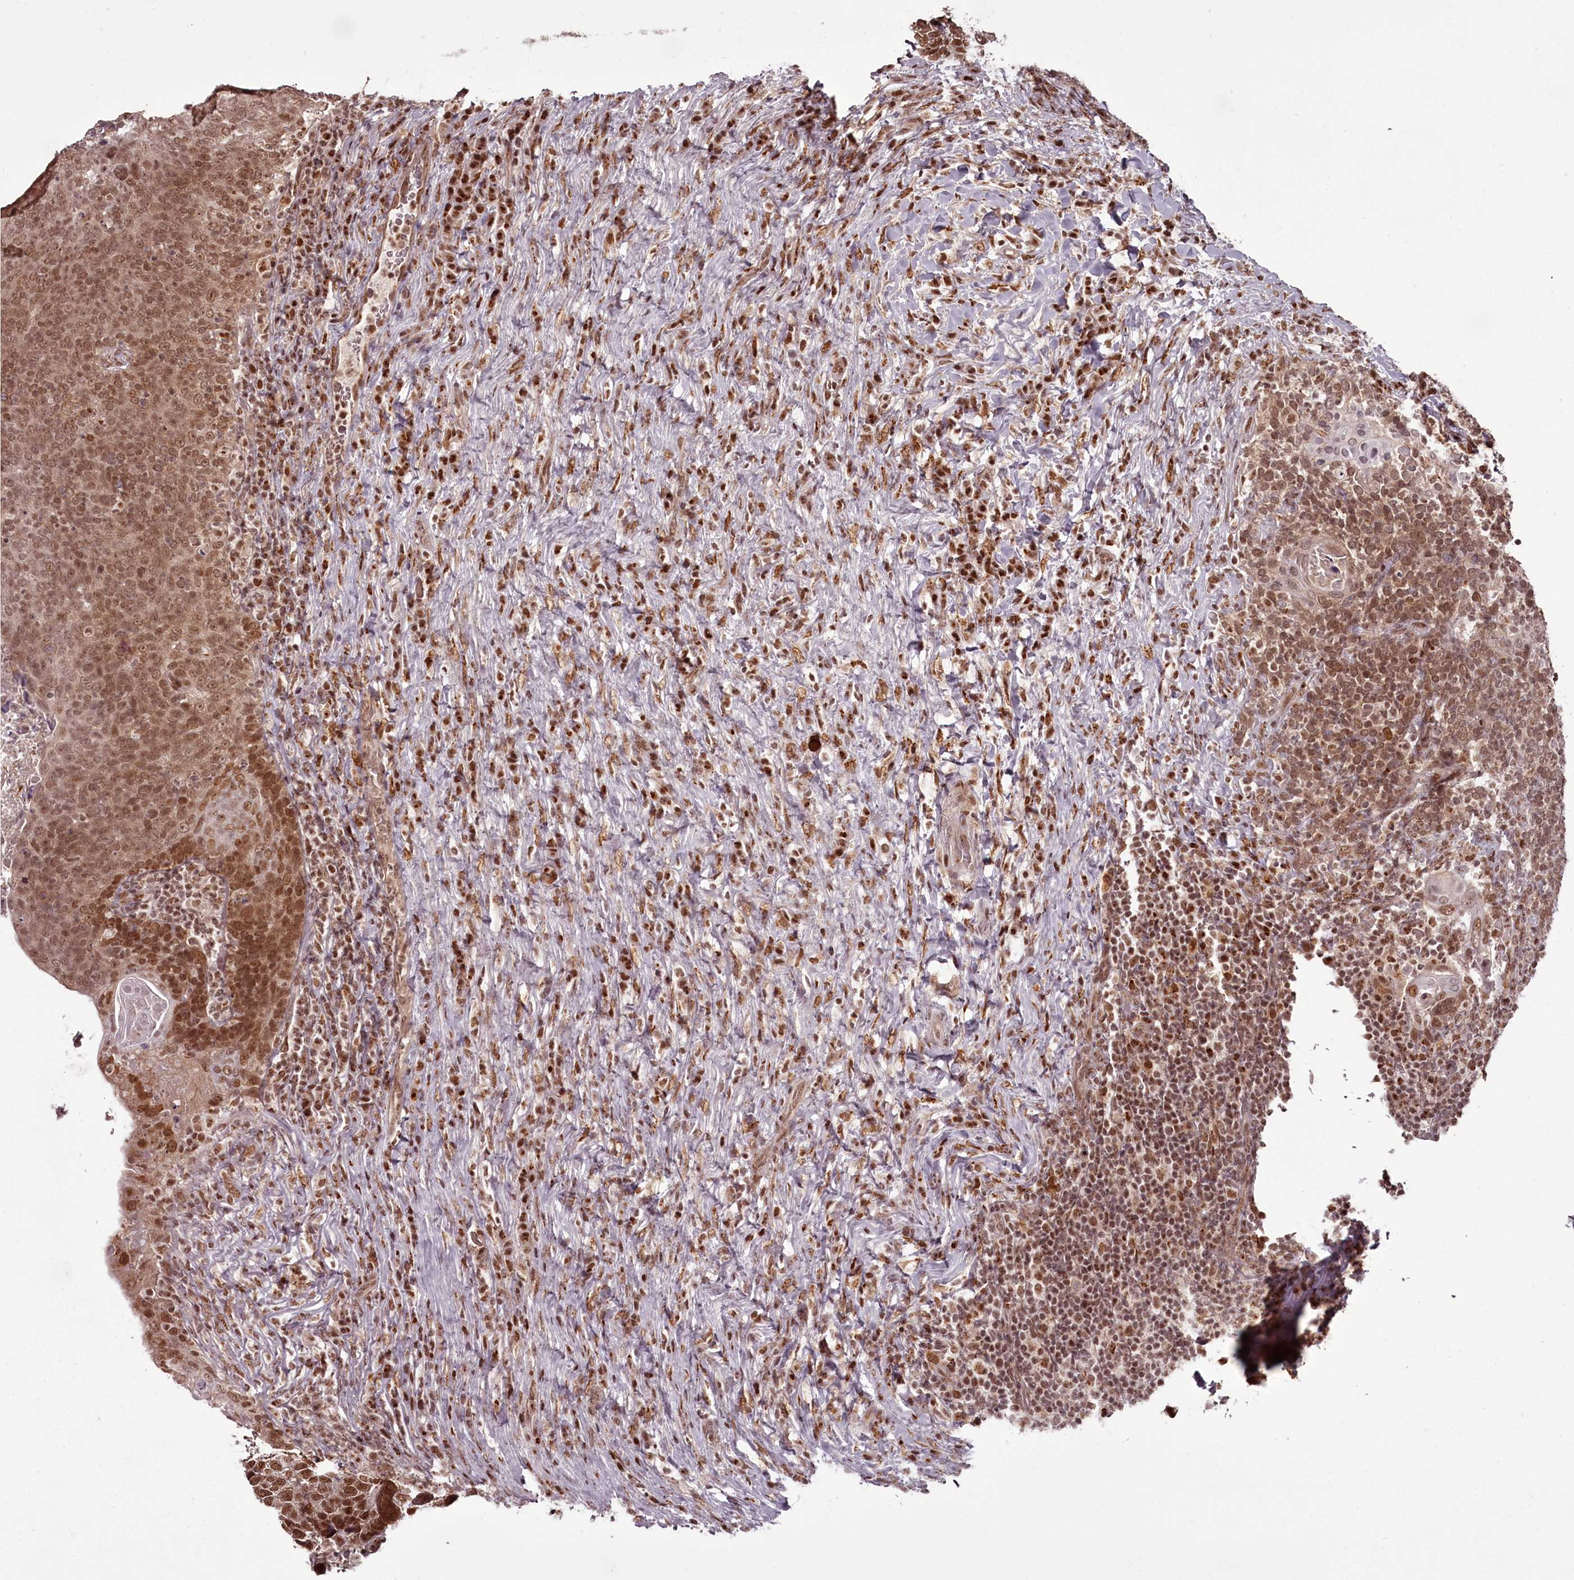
{"staining": {"intensity": "moderate", "quantity": ">75%", "location": "nuclear"}, "tissue": "head and neck cancer", "cell_type": "Tumor cells", "image_type": "cancer", "snomed": [{"axis": "morphology", "description": "Squamous cell carcinoma, NOS"}, {"axis": "morphology", "description": "Squamous cell carcinoma, metastatic, NOS"}, {"axis": "topography", "description": "Lymph node"}, {"axis": "topography", "description": "Head-Neck"}], "caption": "Immunohistochemistry photomicrograph of head and neck squamous cell carcinoma stained for a protein (brown), which displays medium levels of moderate nuclear expression in approximately >75% of tumor cells.", "gene": "CEP83", "patient": {"sex": "male", "age": 62}}